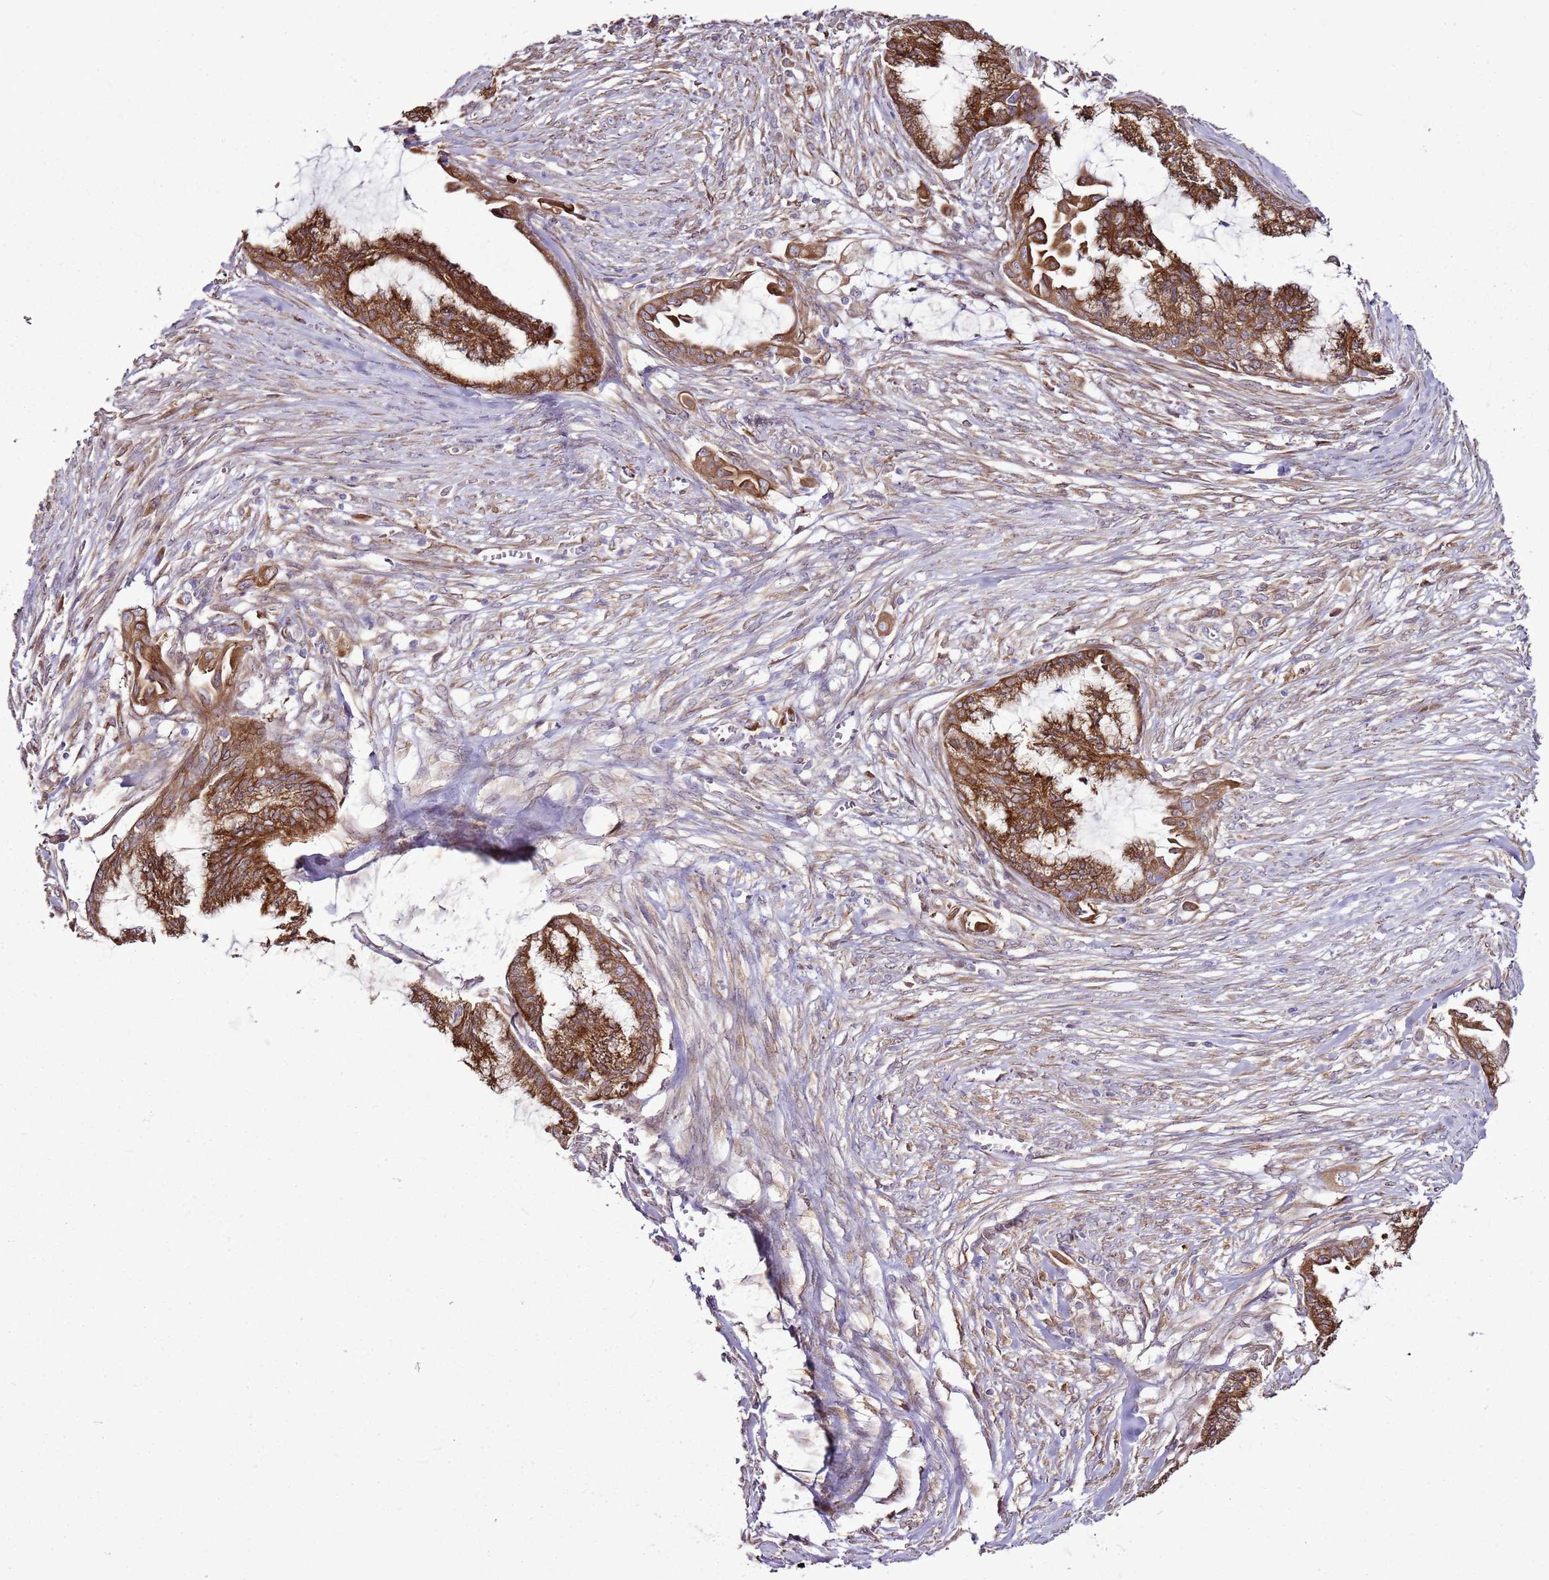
{"staining": {"intensity": "strong", "quantity": ">75%", "location": "cytoplasmic/membranous"}, "tissue": "endometrial cancer", "cell_type": "Tumor cells", "image_type": "cancer", "snomed": [{"axis": "morphology", "description": "Adenocarcinoma, NOS"}, {"axis": "topography", "description": "Endometrium"}], "caption": "Approximately >75% of tumor cells in adenocarcinoma (endometrial) demonstrate strong cytoplasmic/membranous protein positivity as visualized by brown immunohistochemical staining.", "gene": "TMED10", "patient": {"sex": "female", "age": 86}}